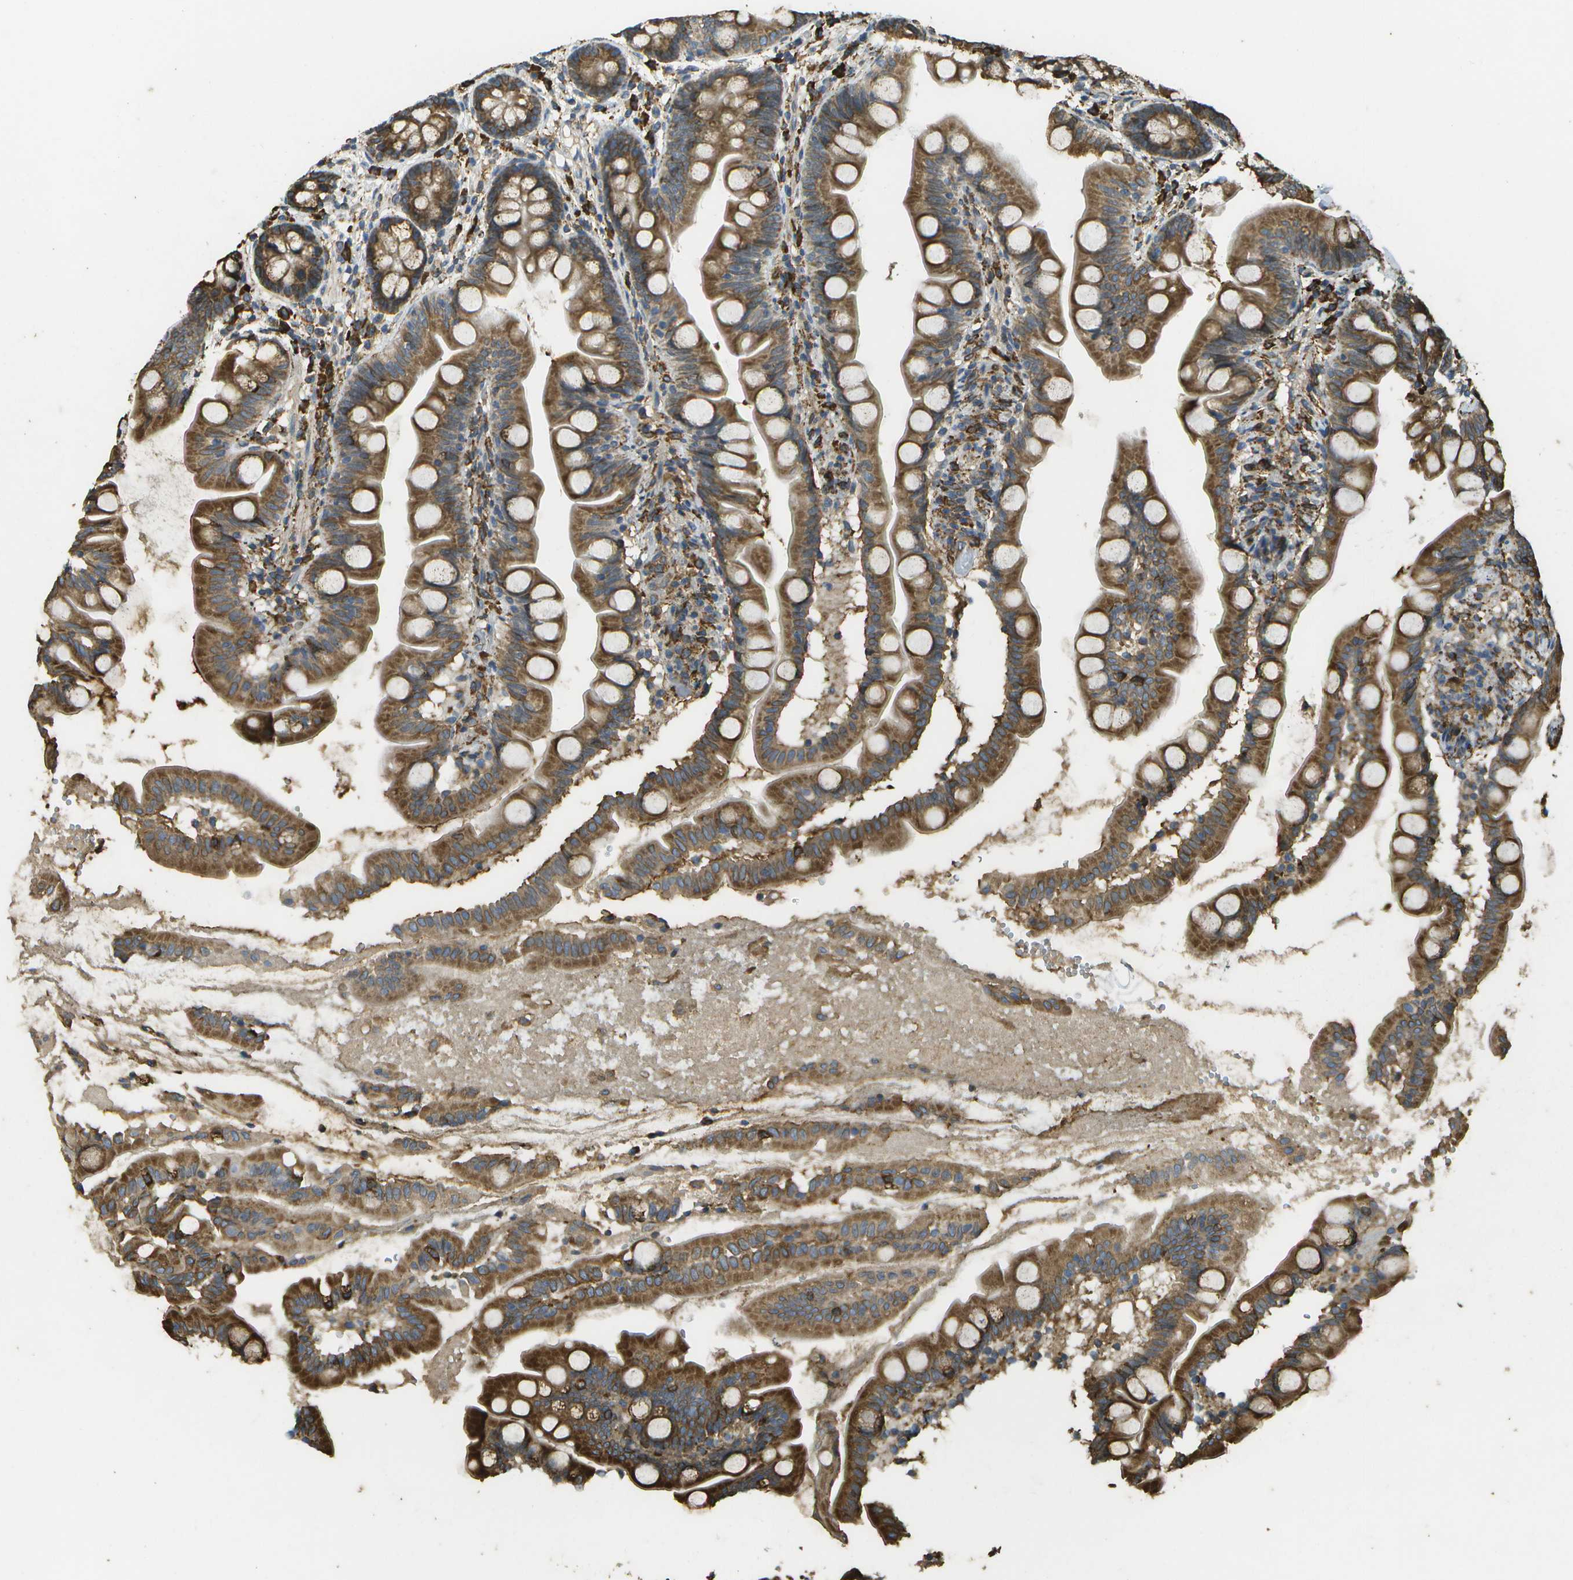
{"staining": {"intensity": "strong", "quantity": ">75%", "location": "cytoplasmic/membranous"}, "tissue": "small intestine", "cell_type": "Glandular cells", "image_type": "normal", "snomed": [{"axis": "morphology", "description": "Normal tissue, NOS"}, {"axis": "topography", "description": "Small intestine"}], "caption": "Glandular cells show high levels of strong cytoplasmic/membranous positivity in about >75% of cells in benign human small intestine. (IHC, brightfield microscopy, high magnification).", "gene": "PDIA4", "patient": {"sex": "female", "age": 56}}